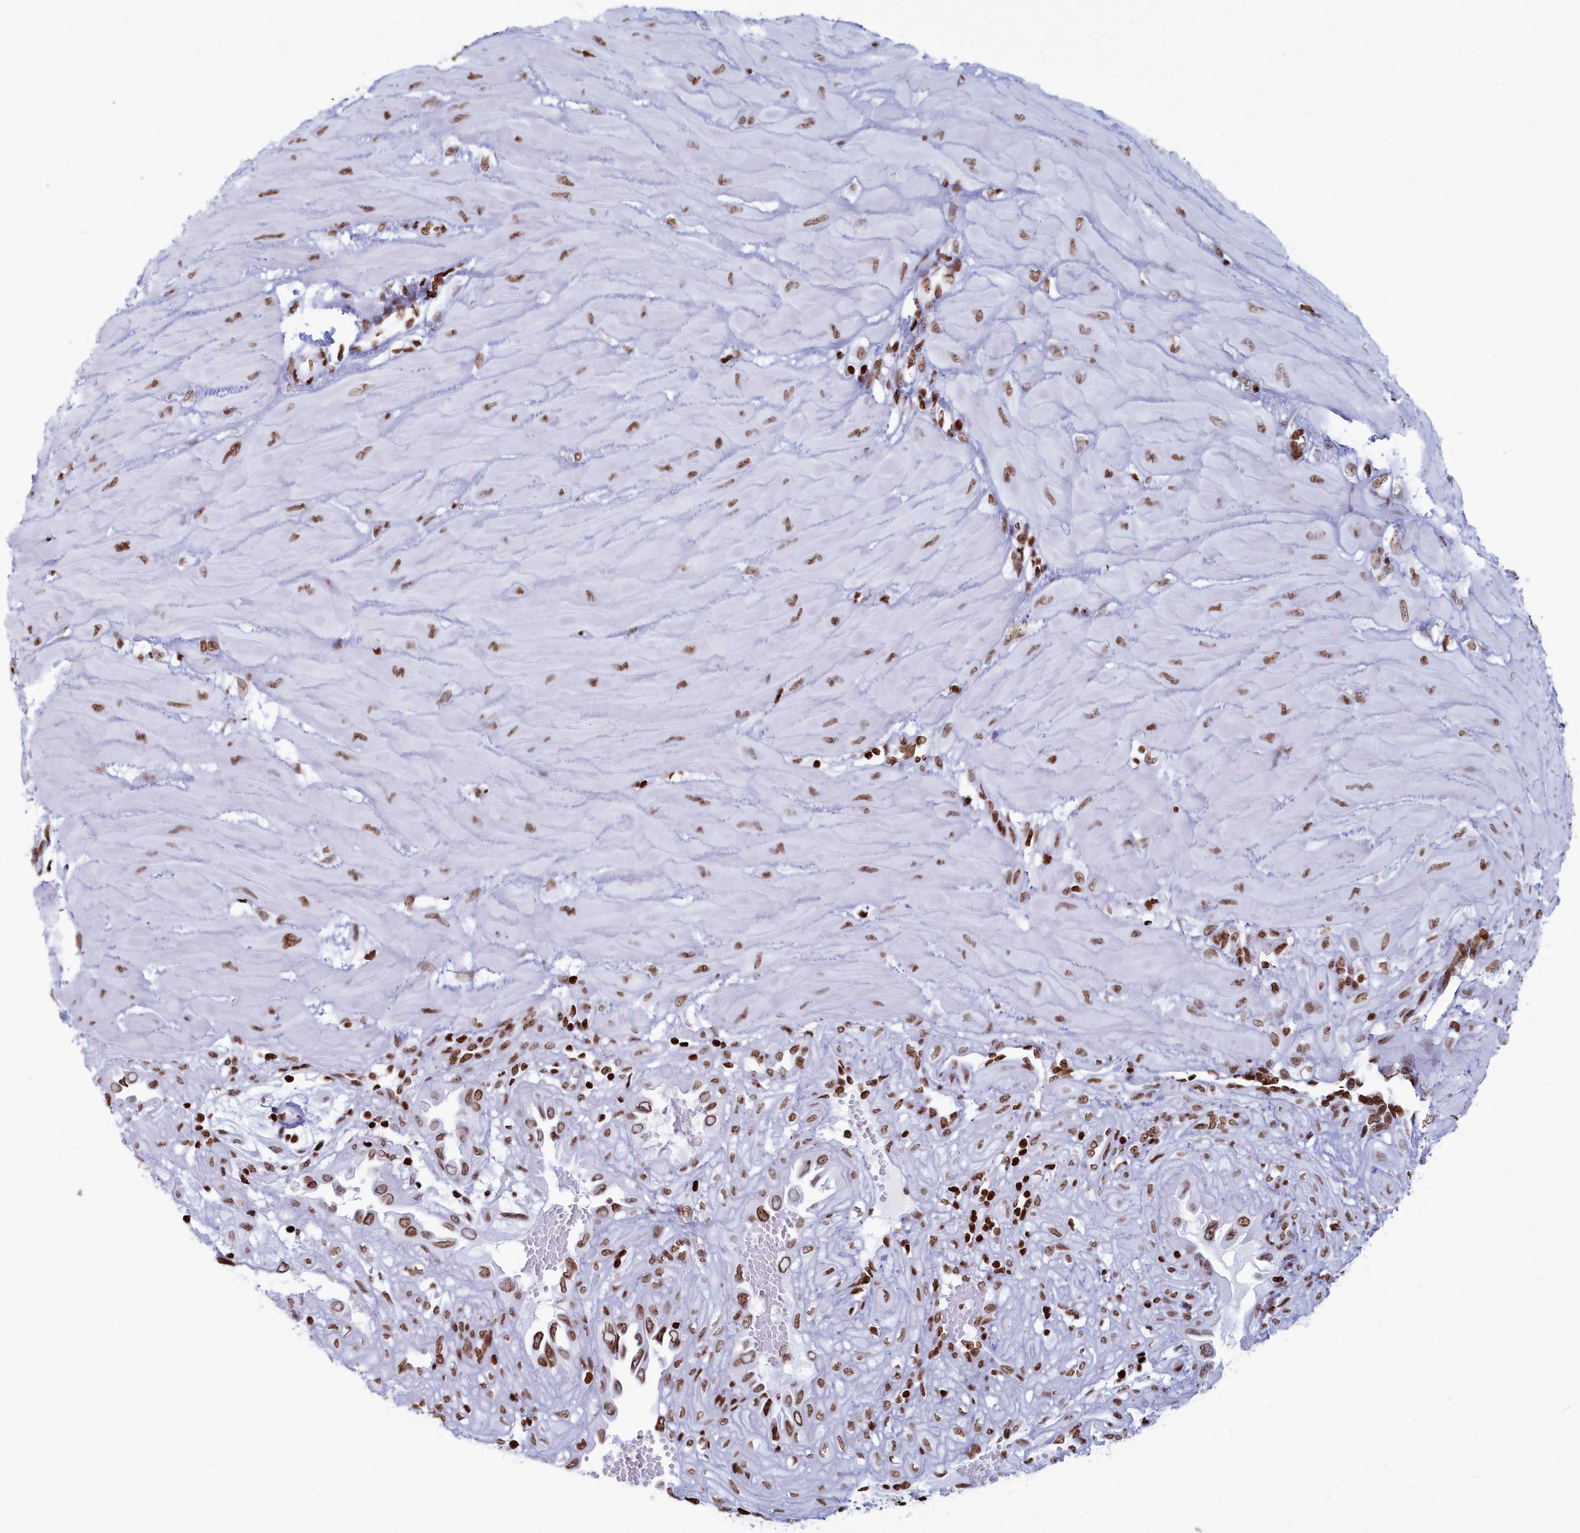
{"staining": {"intensity": "moderate", "quantity": ">75%", "location": "nuclear"}, "tissue": "cervical cancer", "cell_type": "Tumor cells", "image_type": "cancer", "snomed": [{"axis": "morphology", "description": "Squamous cell carcinoma, NOS"}, {"axis": "topography", "description": "Cervix"}], "caption": "Cervical cancer tissue displays moderate nuclear expression in approximately >75% of tumor cells, visualized by immunohistochemistry.", "gene": "APOBEC3A", "patient": {"sex": "female", "age": 36}}